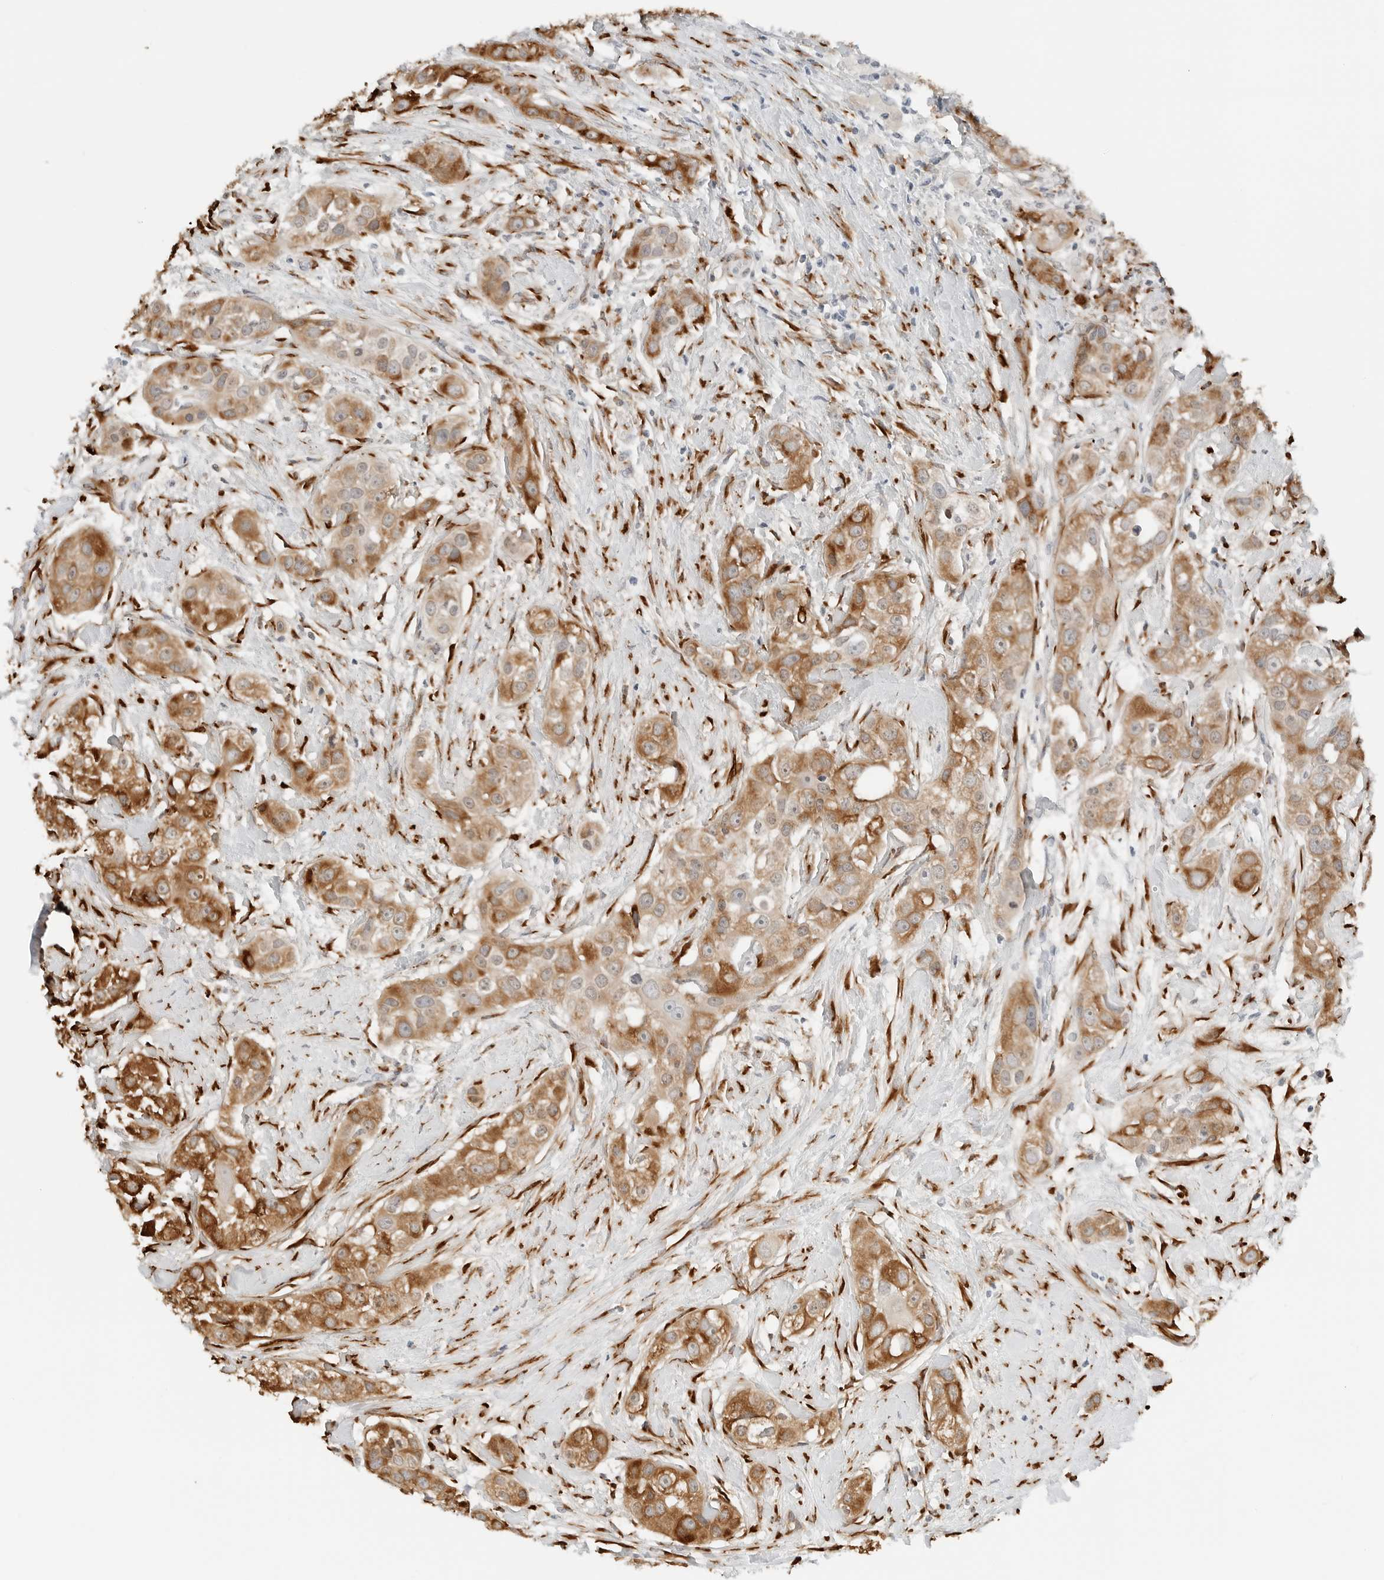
{"staining": {"intensity": "moderate", "quantity": ">75%", "location": "cytoplasmic/membranous"}, "tissue": "head and neck cancer", "cell_type": "Tumor cells", "image_type": "cancer", "snomed": [{"axis": "morphology", "description": "Normal tissue, NOS"}, {"axis": "morphology", "description": "Squamous cell carcinoma, NOS"}, {"axis": "topography", "description": "Skeletal muscle"}, {"axis": "topography", "description": "Head-Neck"}], "caption": "The immunohistochemical stain highlights moderate cytoplasmic/membranous positivity in tumor cells of head and neck cancer tissue.", "gene": "P4HA2", "patient": {"sex": "male", "age": 51}}